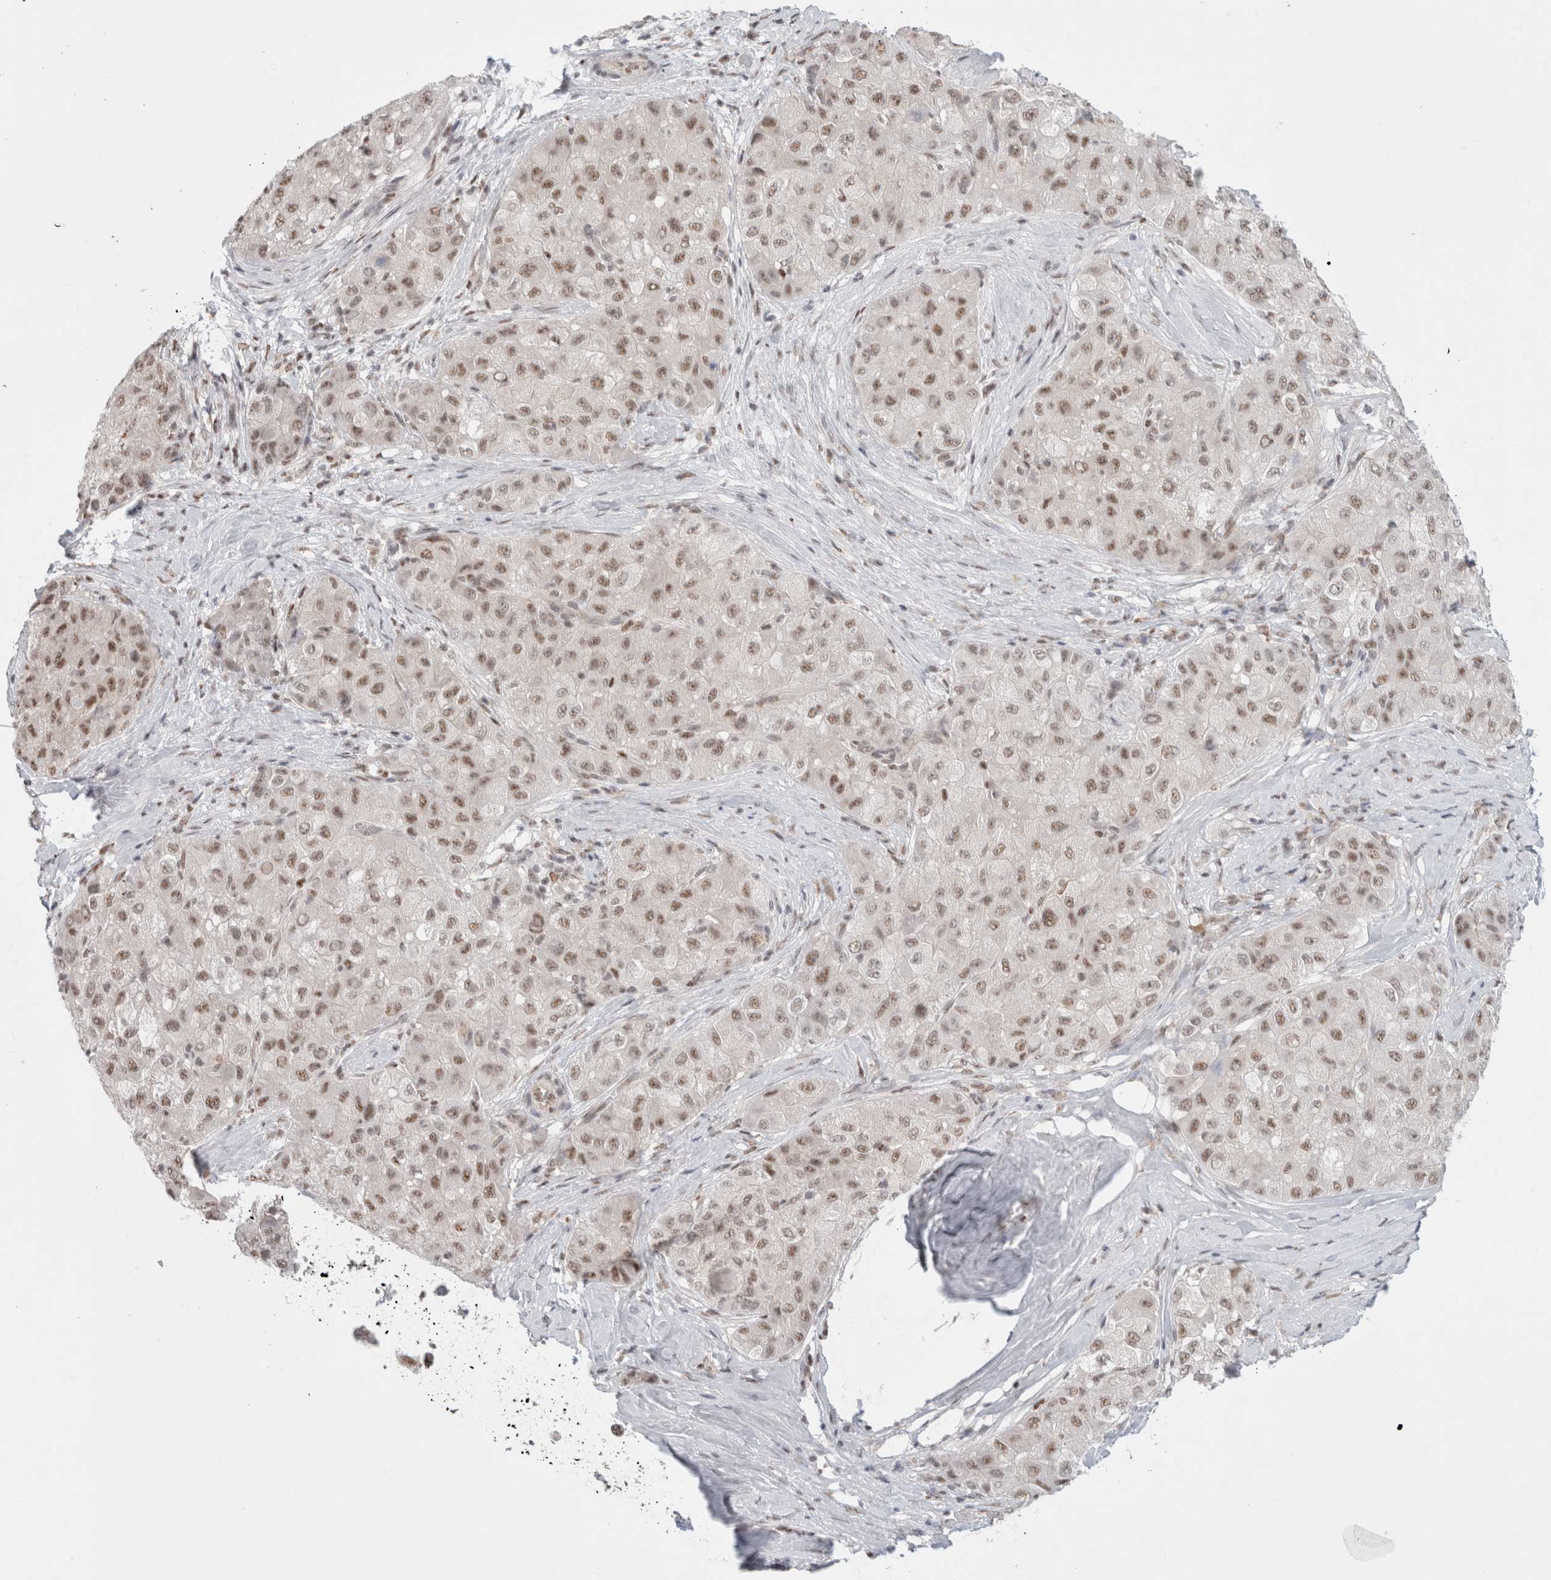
{"staining": {"intensity": "moderate", "quantity": ">75%", "location": "nuclear"}, "tissue": "liver cancer", "cell_type": "Tumor cells", "image_type": "cancer", "snomed": [{"axis": "morphology", "description": "Carcinoma, Hepatocellular, NOS"}, {"axis": "topography", "description": "Liver"}], "caption": "DAB (3,3'-diaminobenzidine) immunohistochemical staining of human hepatocellular carcinoma (liver) reveals moderate nuclear protein staining in about >75% of tumor cells.", "gene": "TRMT12", "patient": {"sex": "male", "age": 80}}